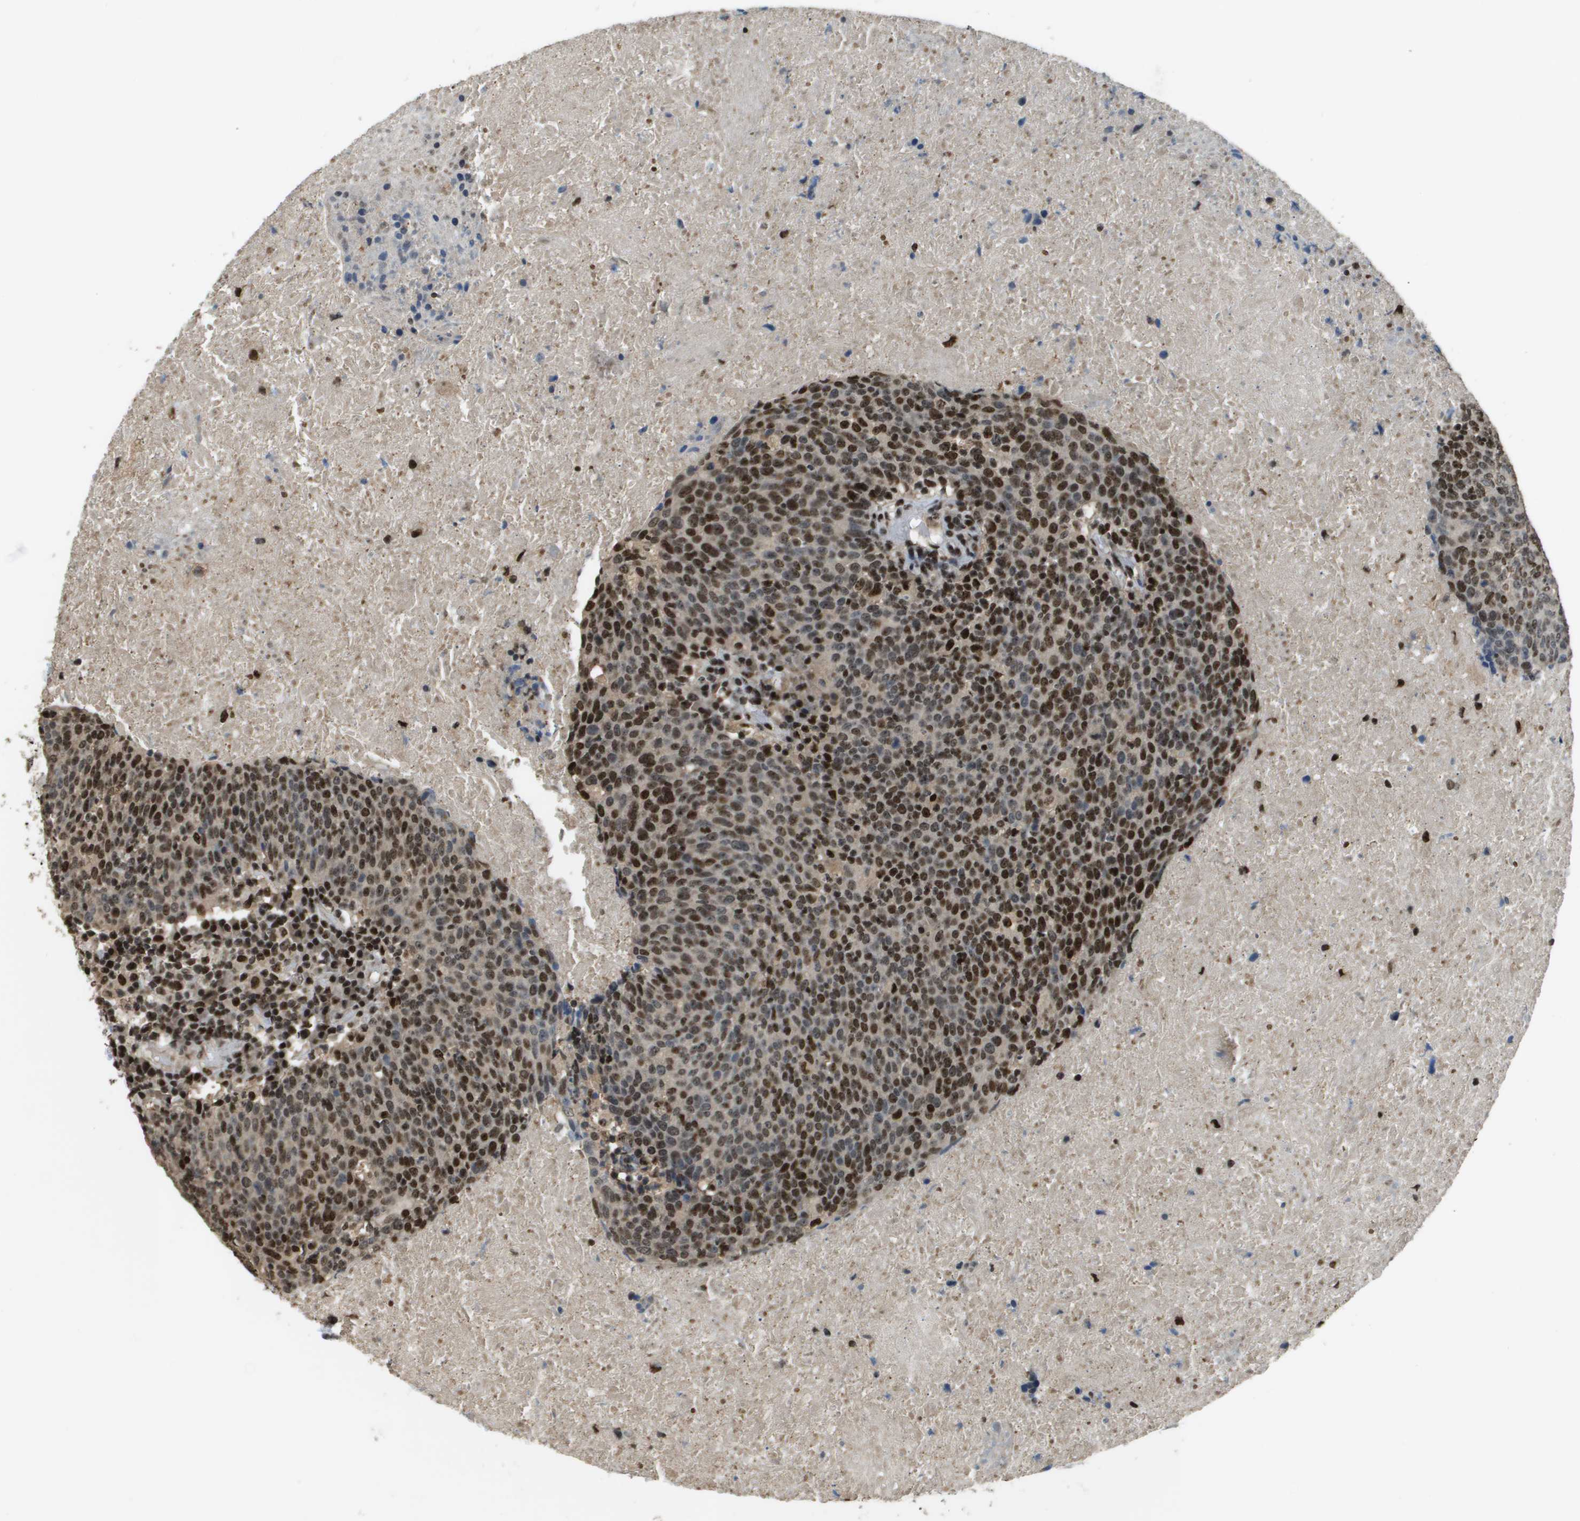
{"staining": {"intensity": "moderate", "quantity": ">75%", "location": "nuclear"}, "tissue": "head and neck cancer", "cell_type": "Tumor cells", "image_type": "cancer", "snomed": [{"axis": "morphology", "description": "Squamous cell carcinoma, NOS"}, {"axis": "morphology", "description": "Squamous cell carcinoma, metastatic, NOS"}, {"axis": "topography", "description": "Lymph node"}, {"axis": "topography", "description": "Head-Neck"}], "caption": "Protein expression analysis of human head and neck cancer (metastatic squamous cell carcinoma) reveals moderate nuclear staining in about >75% of tumor cells. (IHC, brightfield microscopy, high magnification).", "gene": "SP100", "patient": {"sex": "male", "age": 62}}